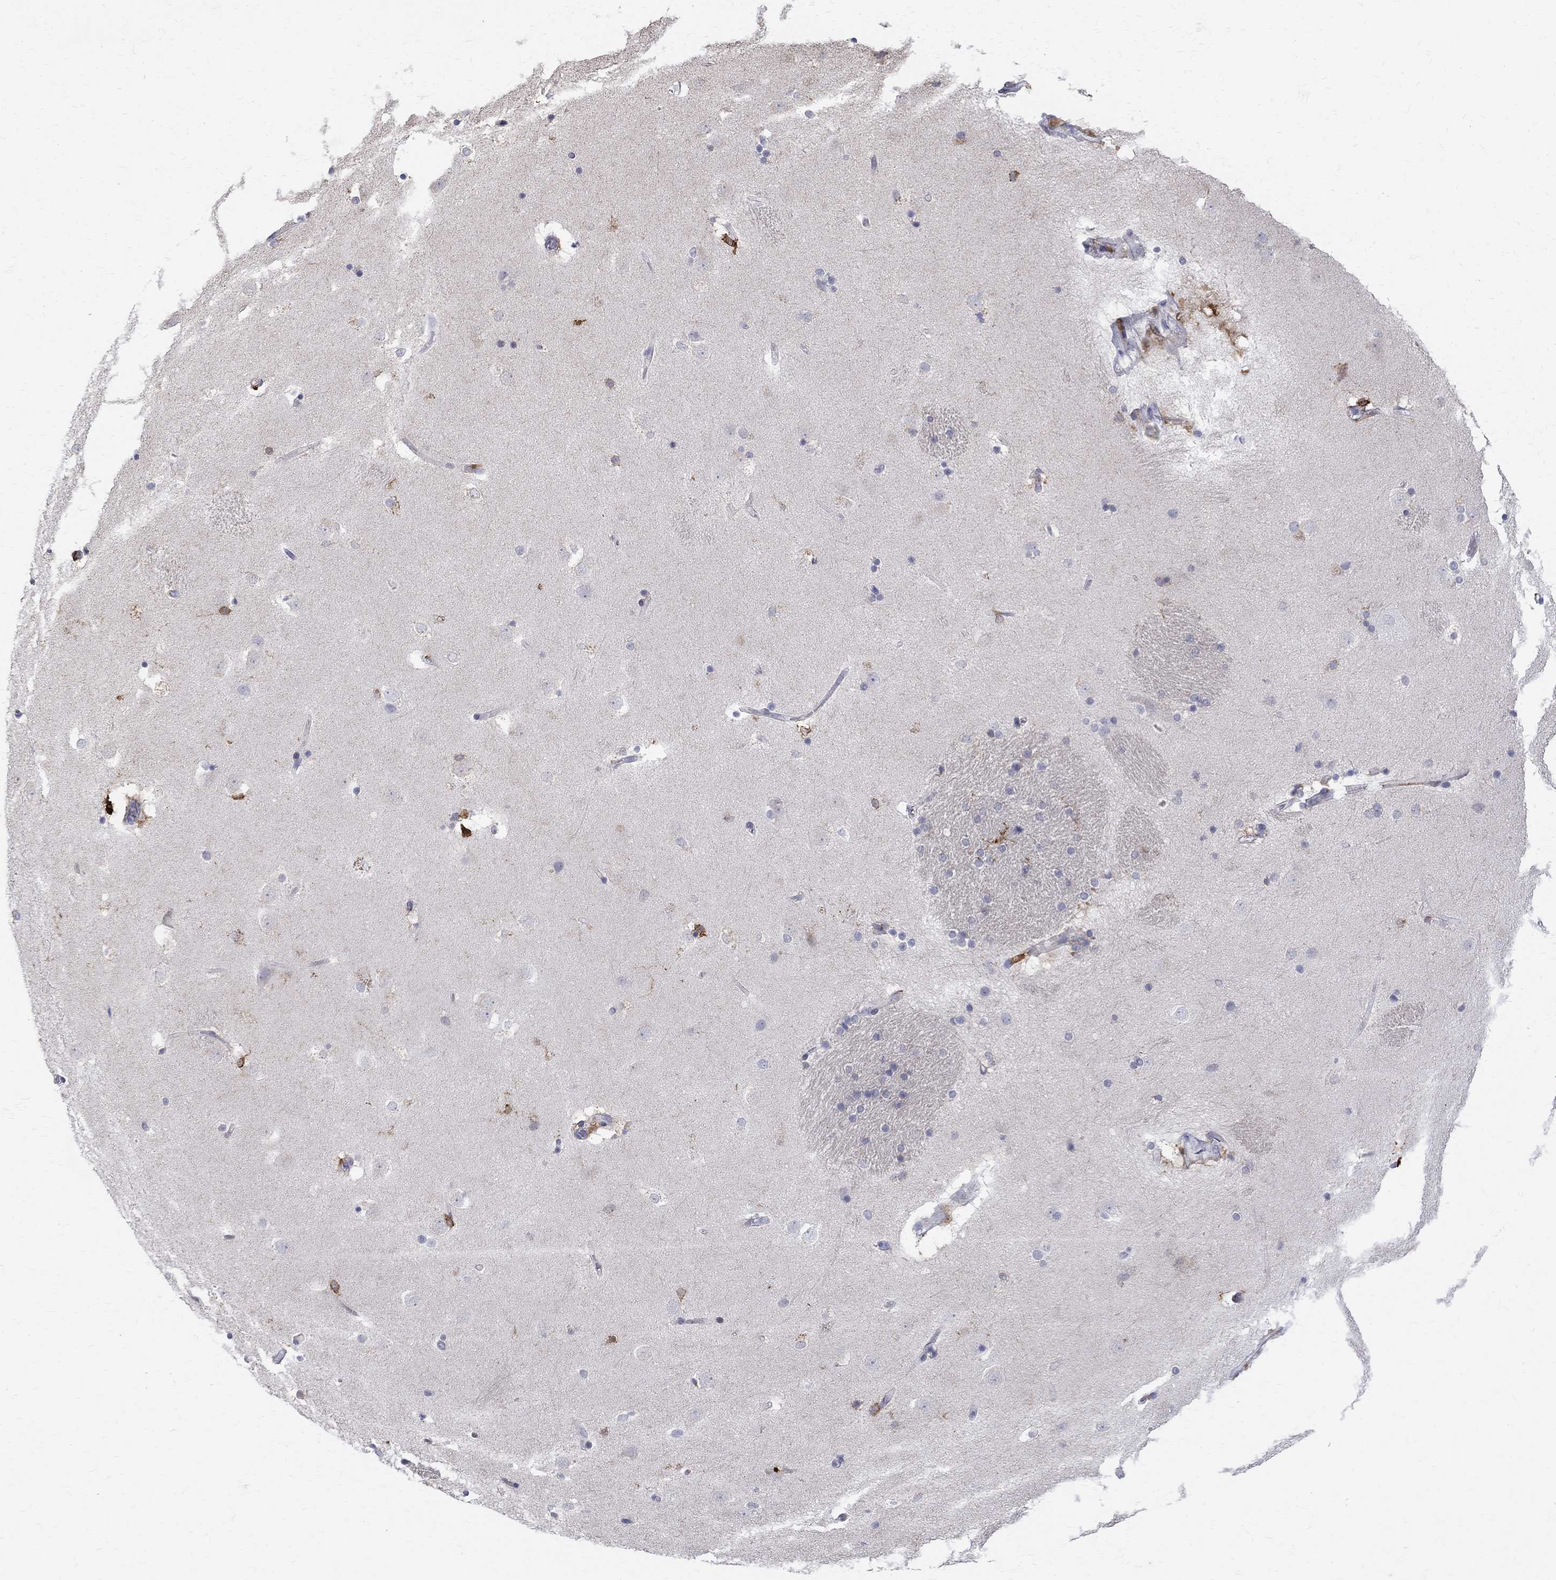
{"staining": {"intensity": "moderate", "quantity": "<25%", "location": "cytoplasmic/membranous"}, "tissue": "caudate", "cell_type": "Glial cells", "image_type": "normal", "snomed": [{"axis": "morphology", "description": "Normal tissue, NOS"}, {"axis": "topography", "description": "Lateral ventricle wall"}], "caption": "The image demonstrates immunohistochemical staining of benign caudate. There is moderate cytoplasmic/membranous positivity is seen in about <25% of glial cells. (Brightfield microscopy of DAB IHC at high magnification).", "gene": "AGER", "patient": {"sex": "male", "age": 51}}